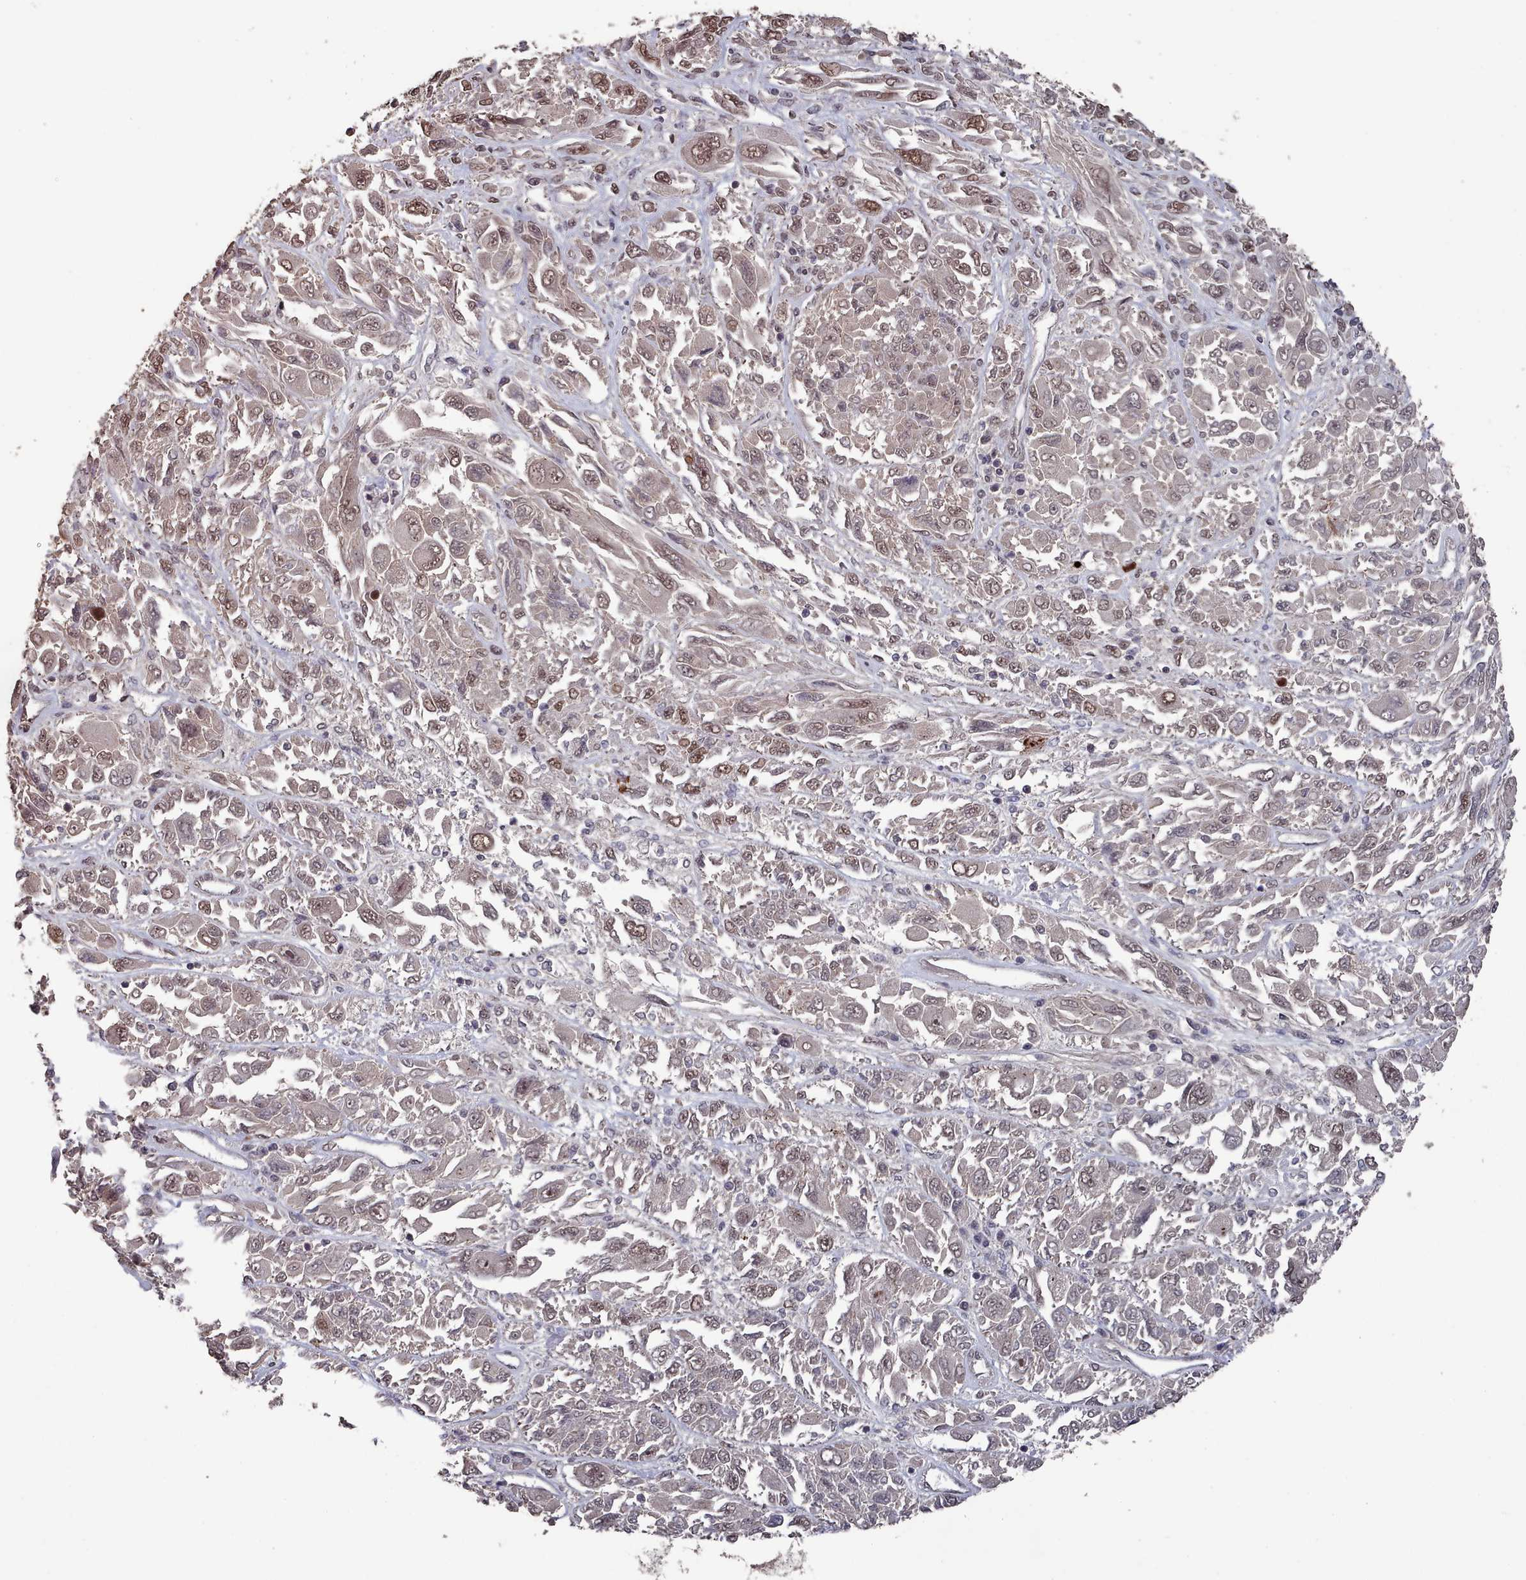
{"staining": {"intensity": "moderate", "quantity": "25%-75%", "location": "nuclear"}, "tissue": "melanoma", "cell_type": "Tumor cells", "image_type": "cancer", "snomed": [{"axis": "morphology", "description": "Malignant melanoma, NOS"}, {"axis": "topography", "description": "Skin"}], "caption": "Immunohistochemical staining of human melanoma displays medium levels of moderate nuclear protein expression in approximately 25%-75% of tumor cells.", "gene": "PNRC2", "patient": {"sex": "female", "age": 91}}